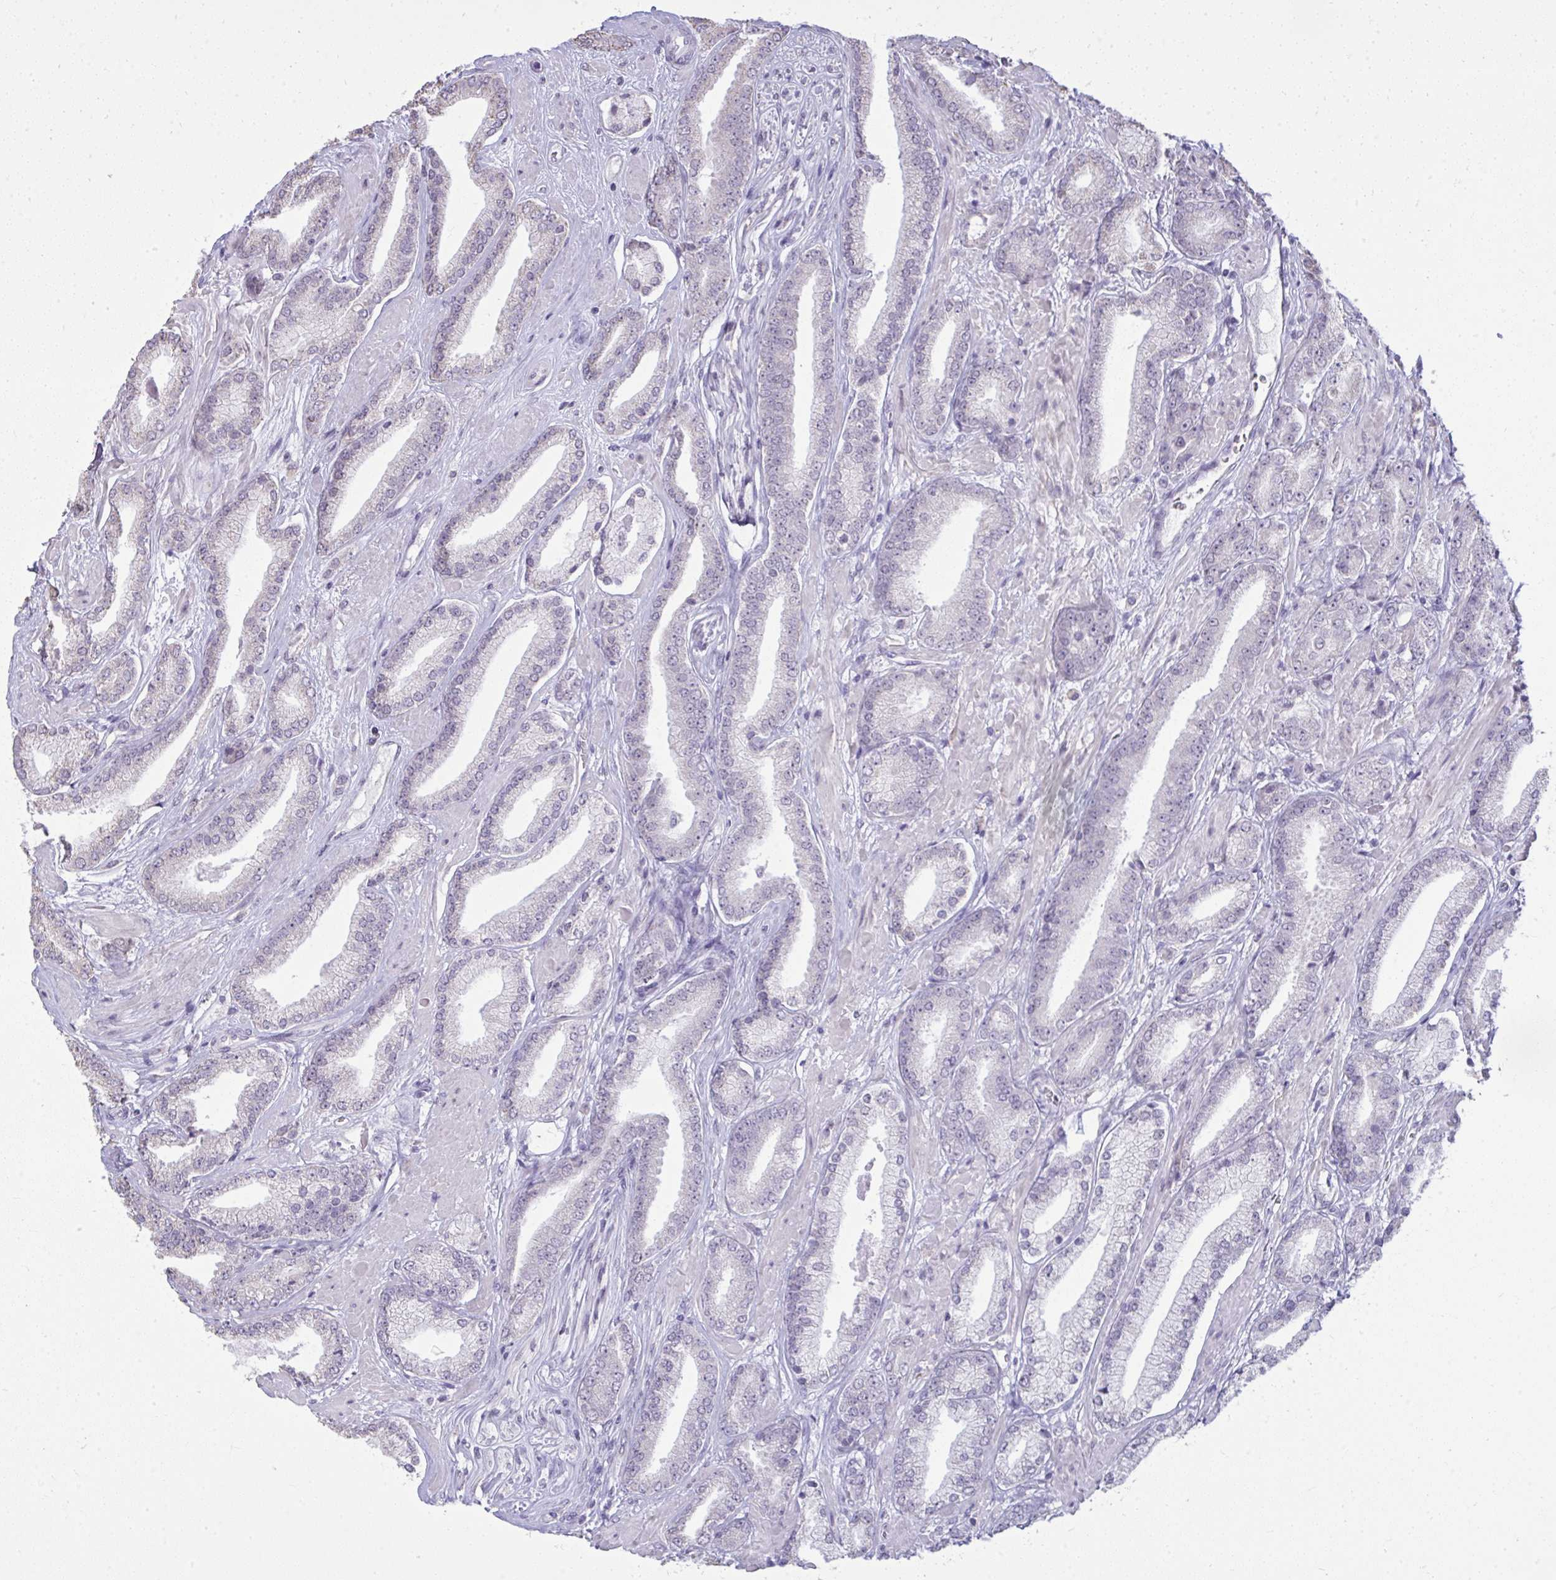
{"staining": {"intensity": "negative", "quantity": "none", "location": "none"}, "tissue": "prostate cancer", "cell_type": "Tumor cells", "image_type": "cancer", "snomed": [{"axis": "morphology", "description": "Adenocarcinoma, High grade"}, {"axis": "topography", "description": "Prostate"}], "caption": "Immunohistochemistry (IHC) of human prostate adenocarcinoma (high-grade) exhibits no positivity in tumor cells.", "gene": "NPPA", "patient": {"sex": "male", "age": 56}}